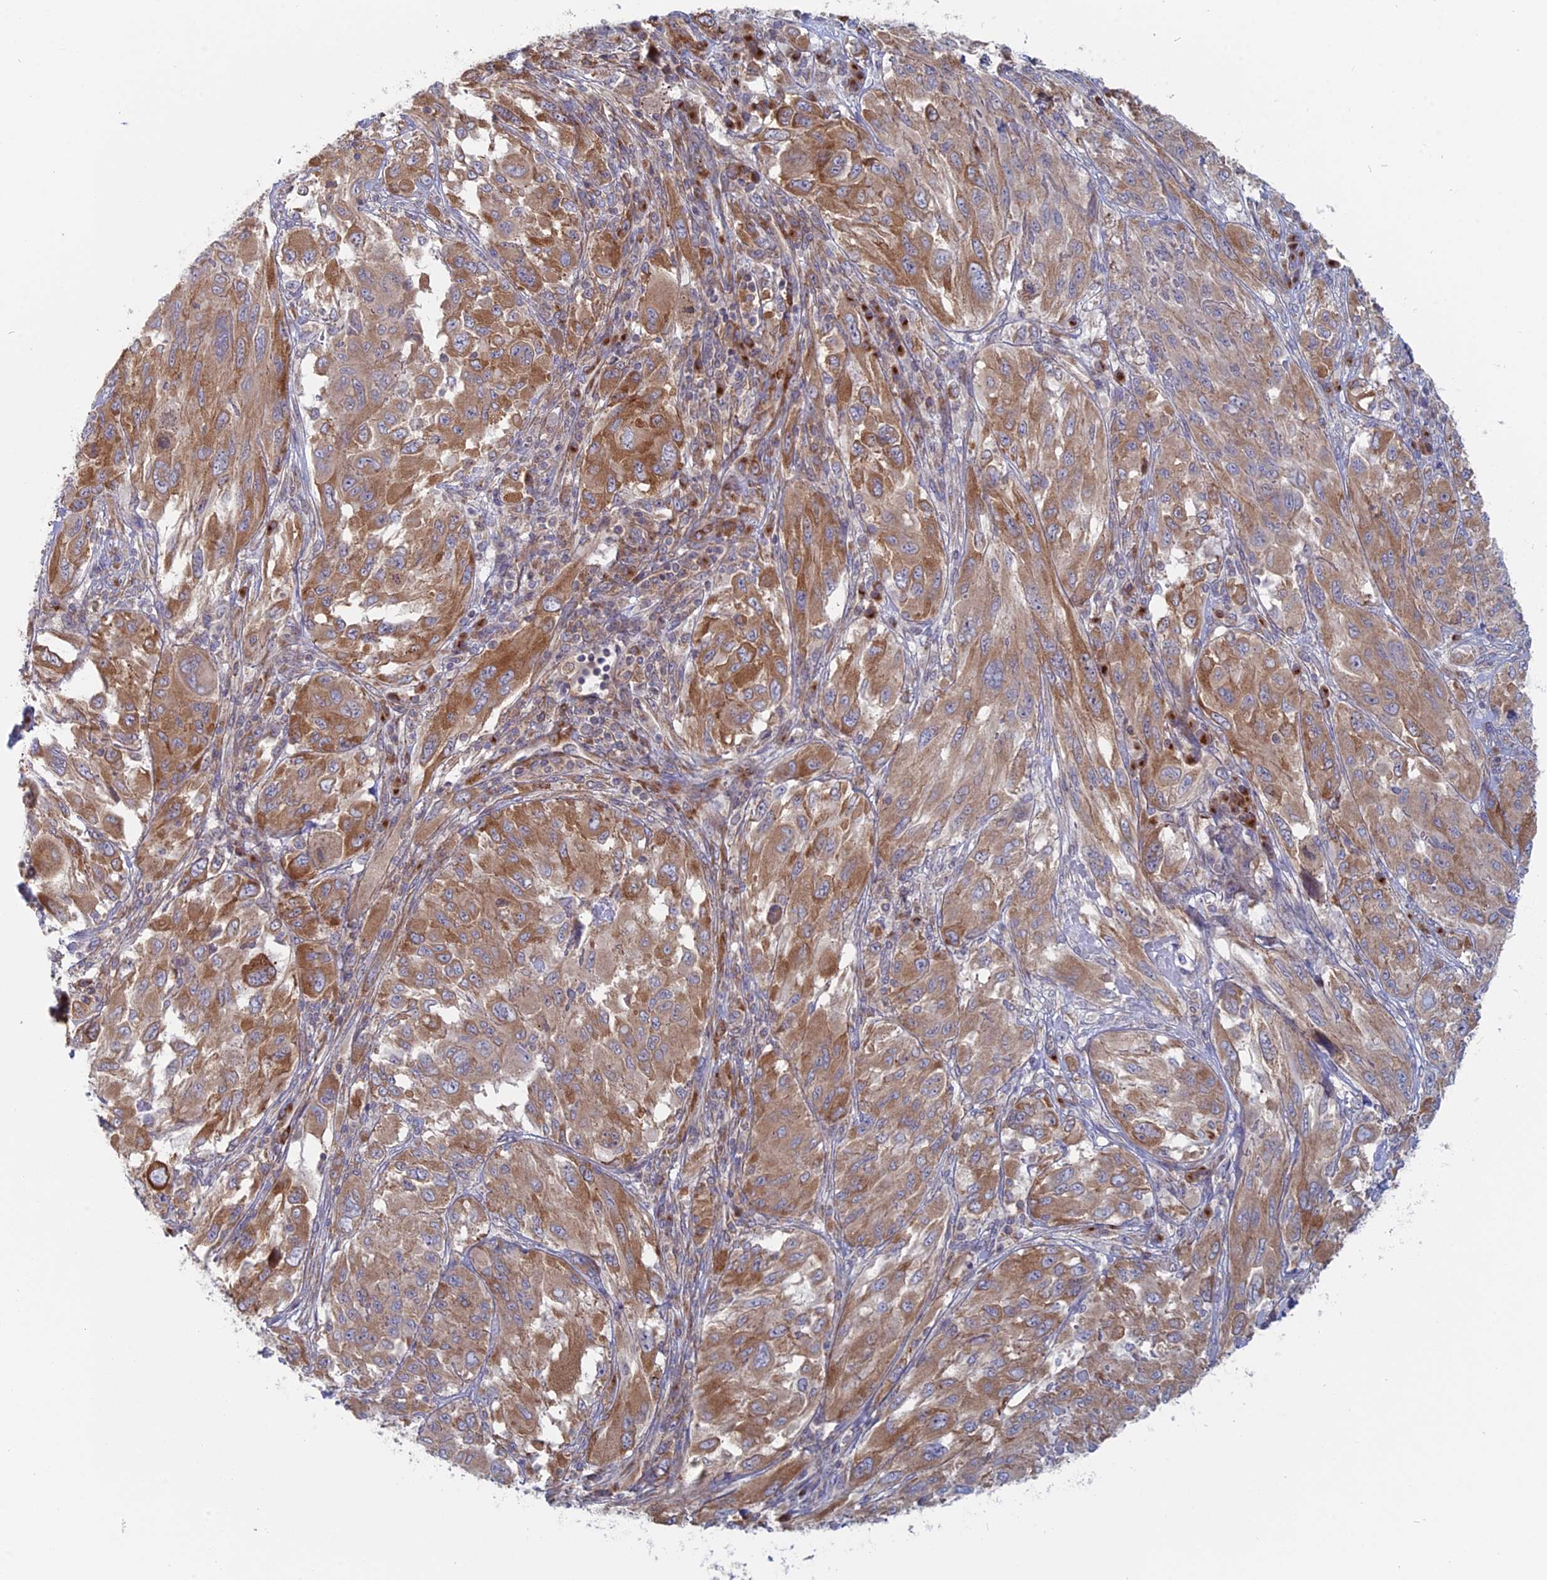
{"staining": {"intensity": "moderate", "quantity": ">75%", "location": "cytoplasmic/membranous"}, "tissue": "melanoma", "cell_type": "Tumor cells", "image_type": "cancer", "snomed": [{"axis": "morphology", "description": "Malignant melanoma, NOS"}, {"axis": "topography", "description": "Skin"}], "caption": "Human melanoma stained with a protein marker exhibits moderate staining in tumor cells.", "gene": "TBC1D30", "patient": {"sex": "female", "age": 91}}